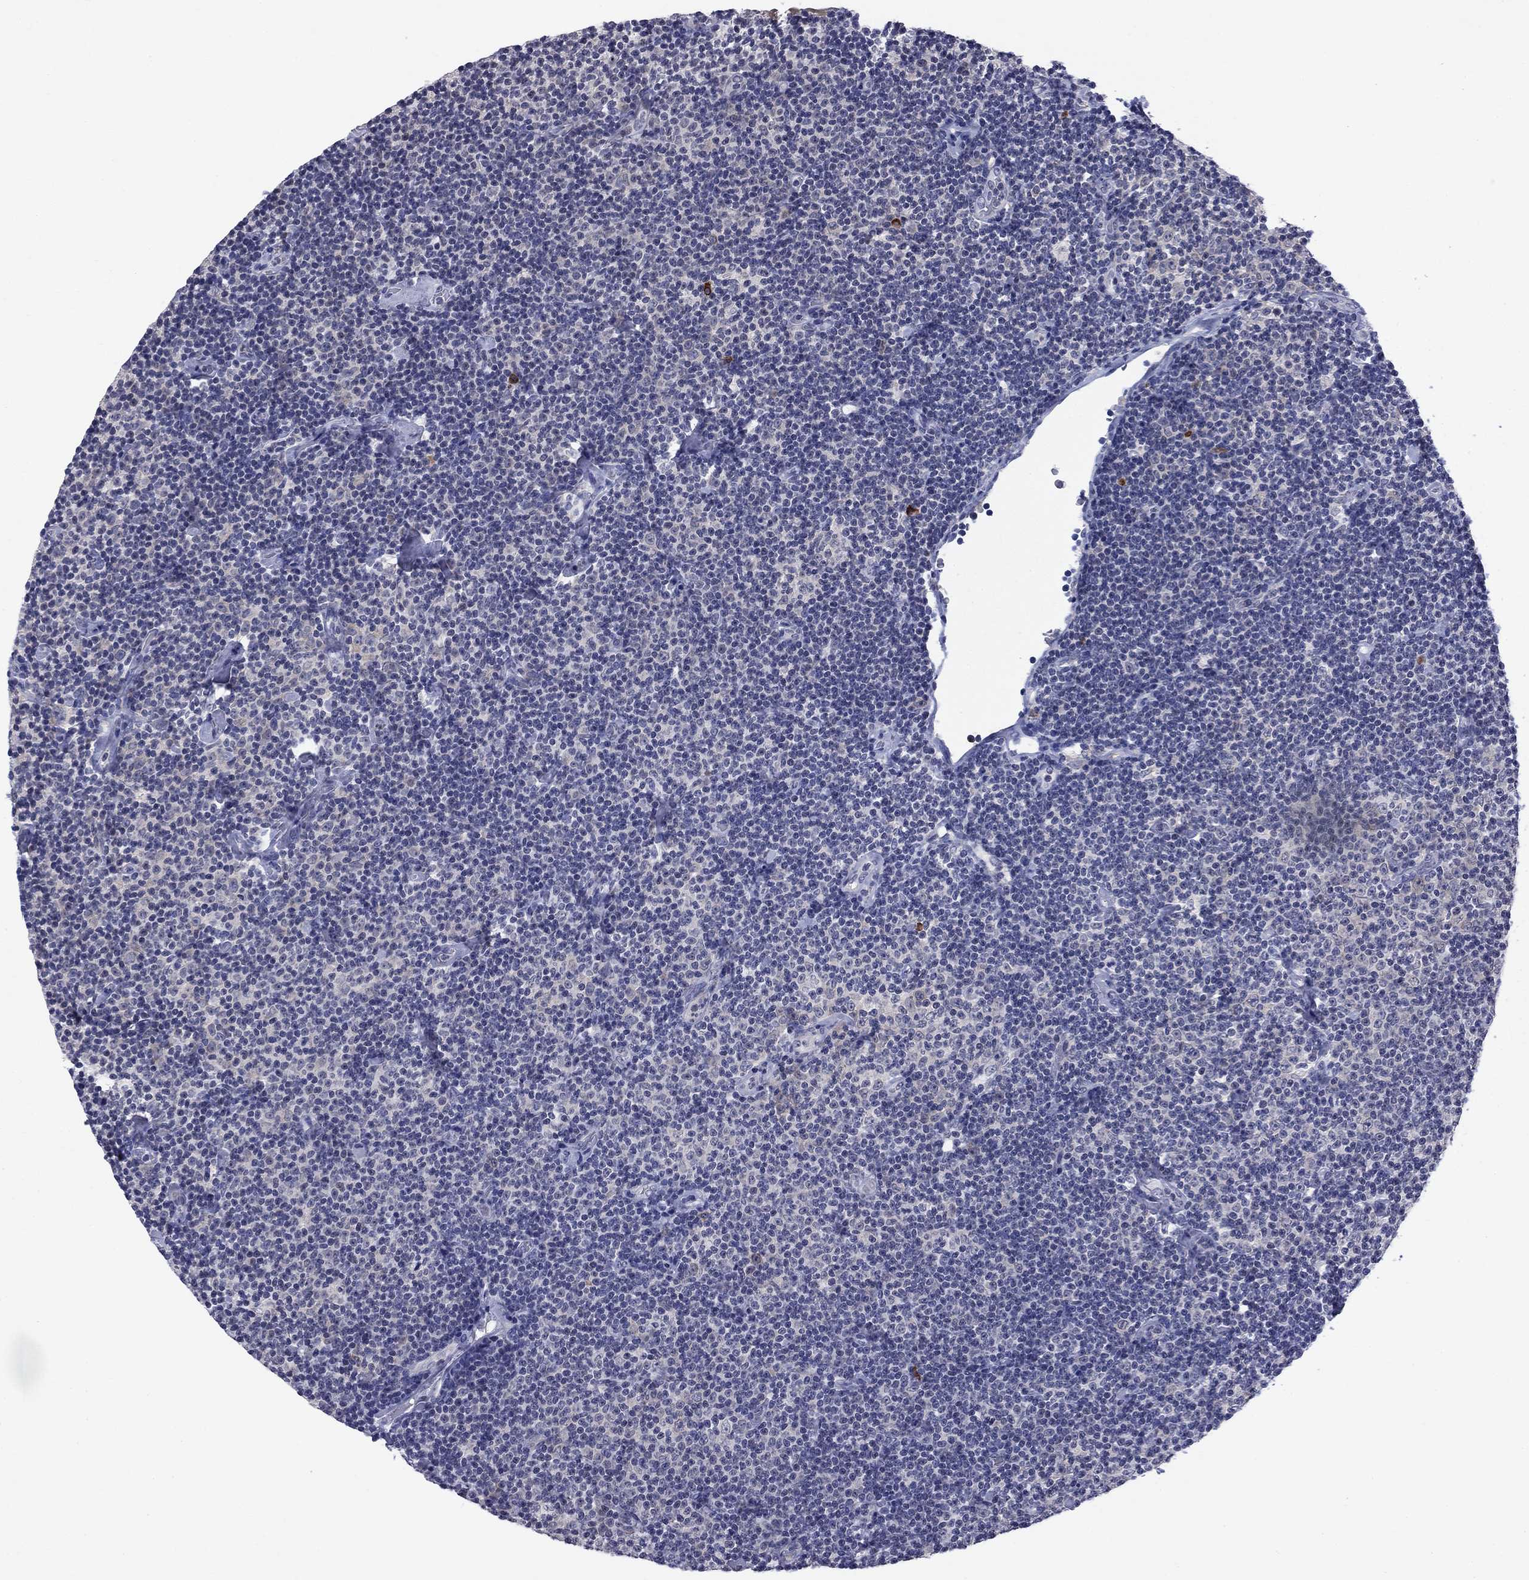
{"staining": {"intensity": "negative", "quantity": "none", "location": "none"}, "tissue": "lymphoma", "cell_type": "Tumor cells", "image_type": "cancer", "snomed": [{"axis": "morphology", "description": "Malignant lymphoma, non-Hodgkin's type, Low grade"}, {"axis": "topography", "description": "Lymph node"}], "caption": "This image is of malignant lymphoma, non-Hodgkin's type (low-grade) stained with IHC to label a protein in brown with the nuclei are counter-stained blue. There is no staining in tumor cells. (Brightfield microscopy of DAB (3,3'-diaminobenzidine) immunohistochemistry (IHC) at high magnification).", "gene": "ECM1", "patient": {"sex": "male", "age": 81}}